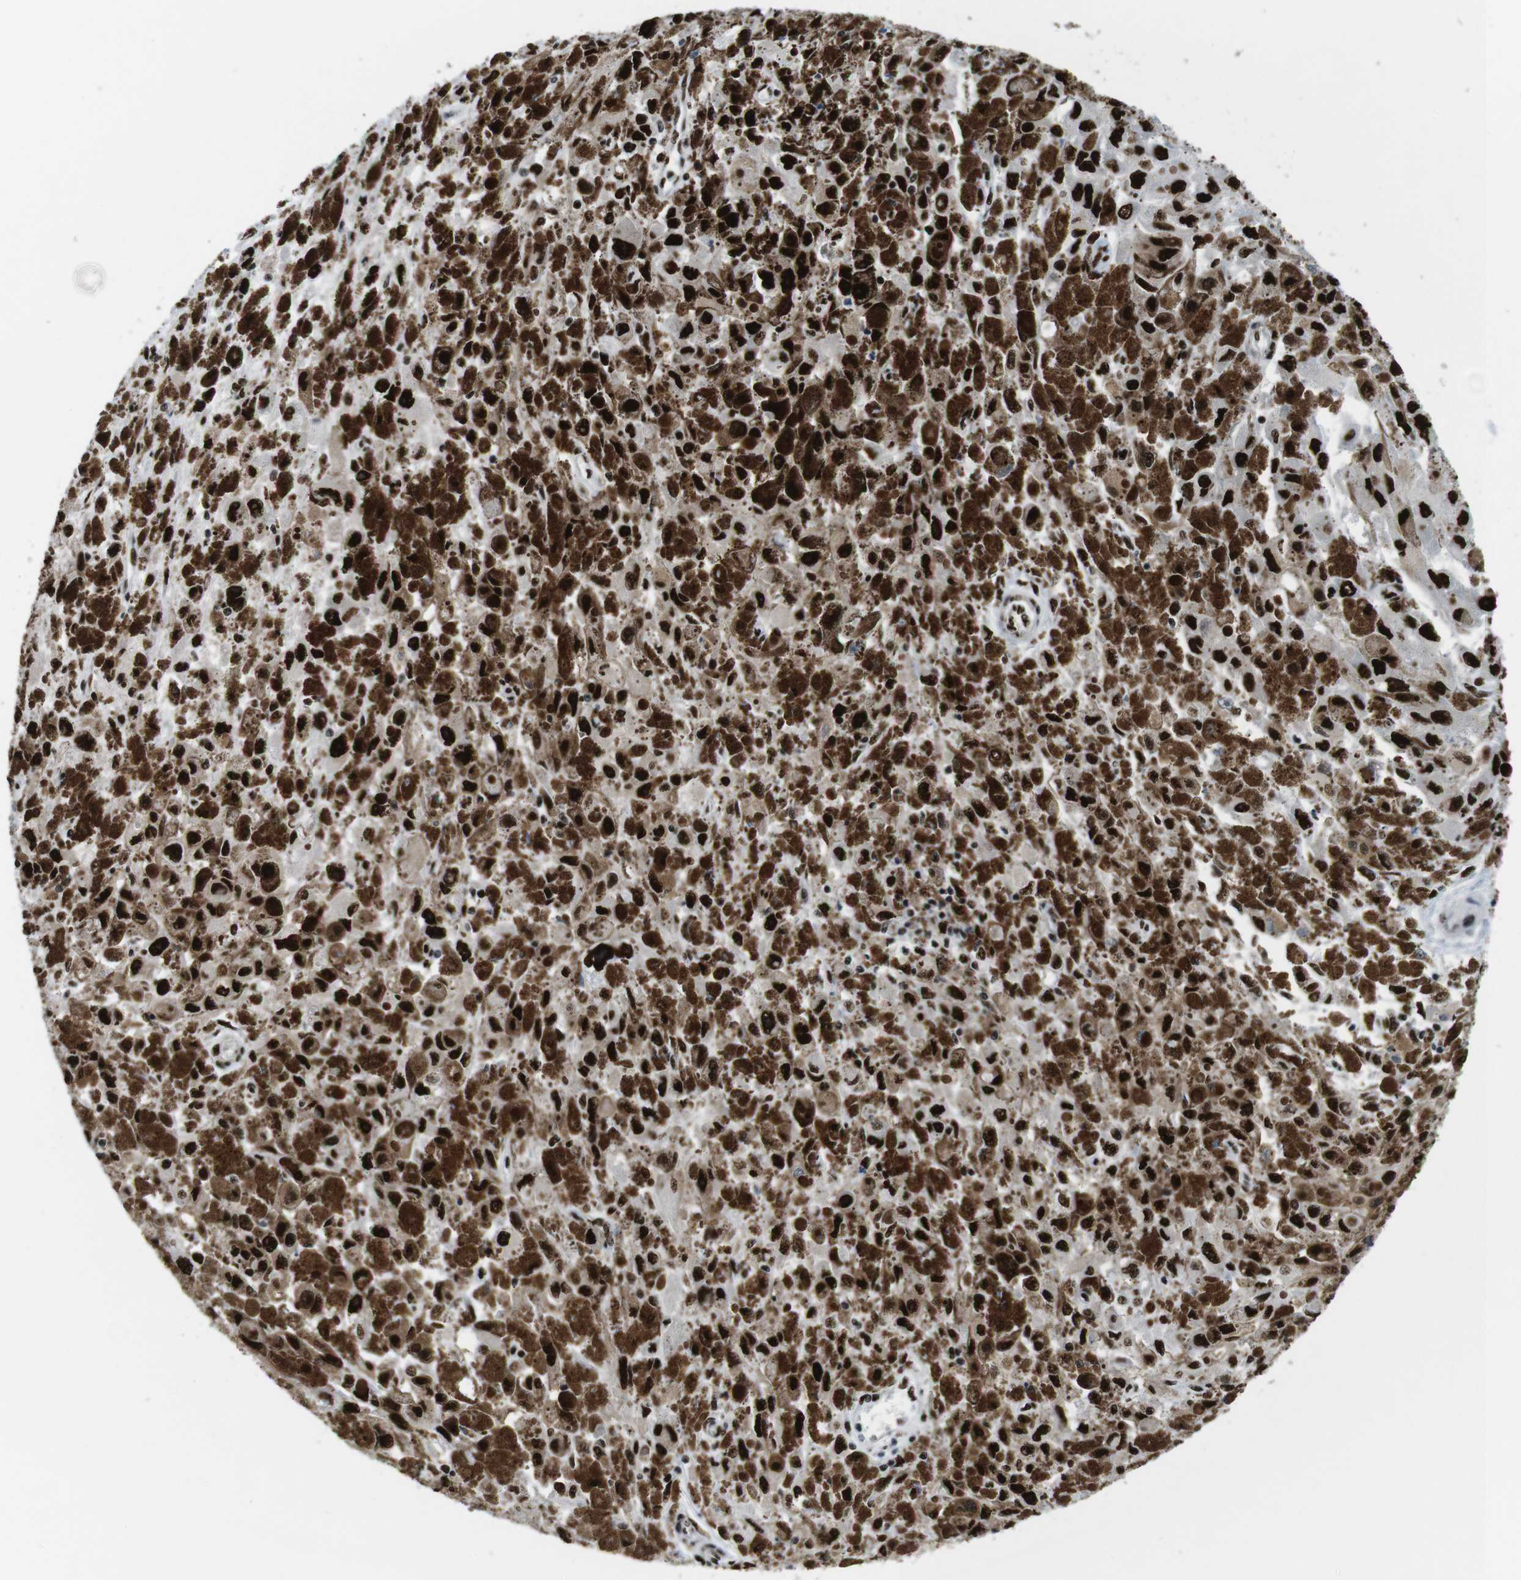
{"staining": {"intensity": "strong", "quantity": ">75%", "location": "nuclear"}, "tissue": "melanoma", "cell_type": "Tumor cells", "image_type": "cancer", "snomed": [{"axis": "morphology", "description": "Malignant melanoma, NOS"}, {"axis": "topography", "description": "Skin"}], "caption": "Immunohistochemical staining of human melanoma exhibits high levels of strong nuclear positivity in approximately >75% of tumor cells. Immunohistochemistry (ihc) stains the protein in brown and the nuclei are stained blue.", "gene": "PSME3", "patient": {"sex": "female", "age": 104}}